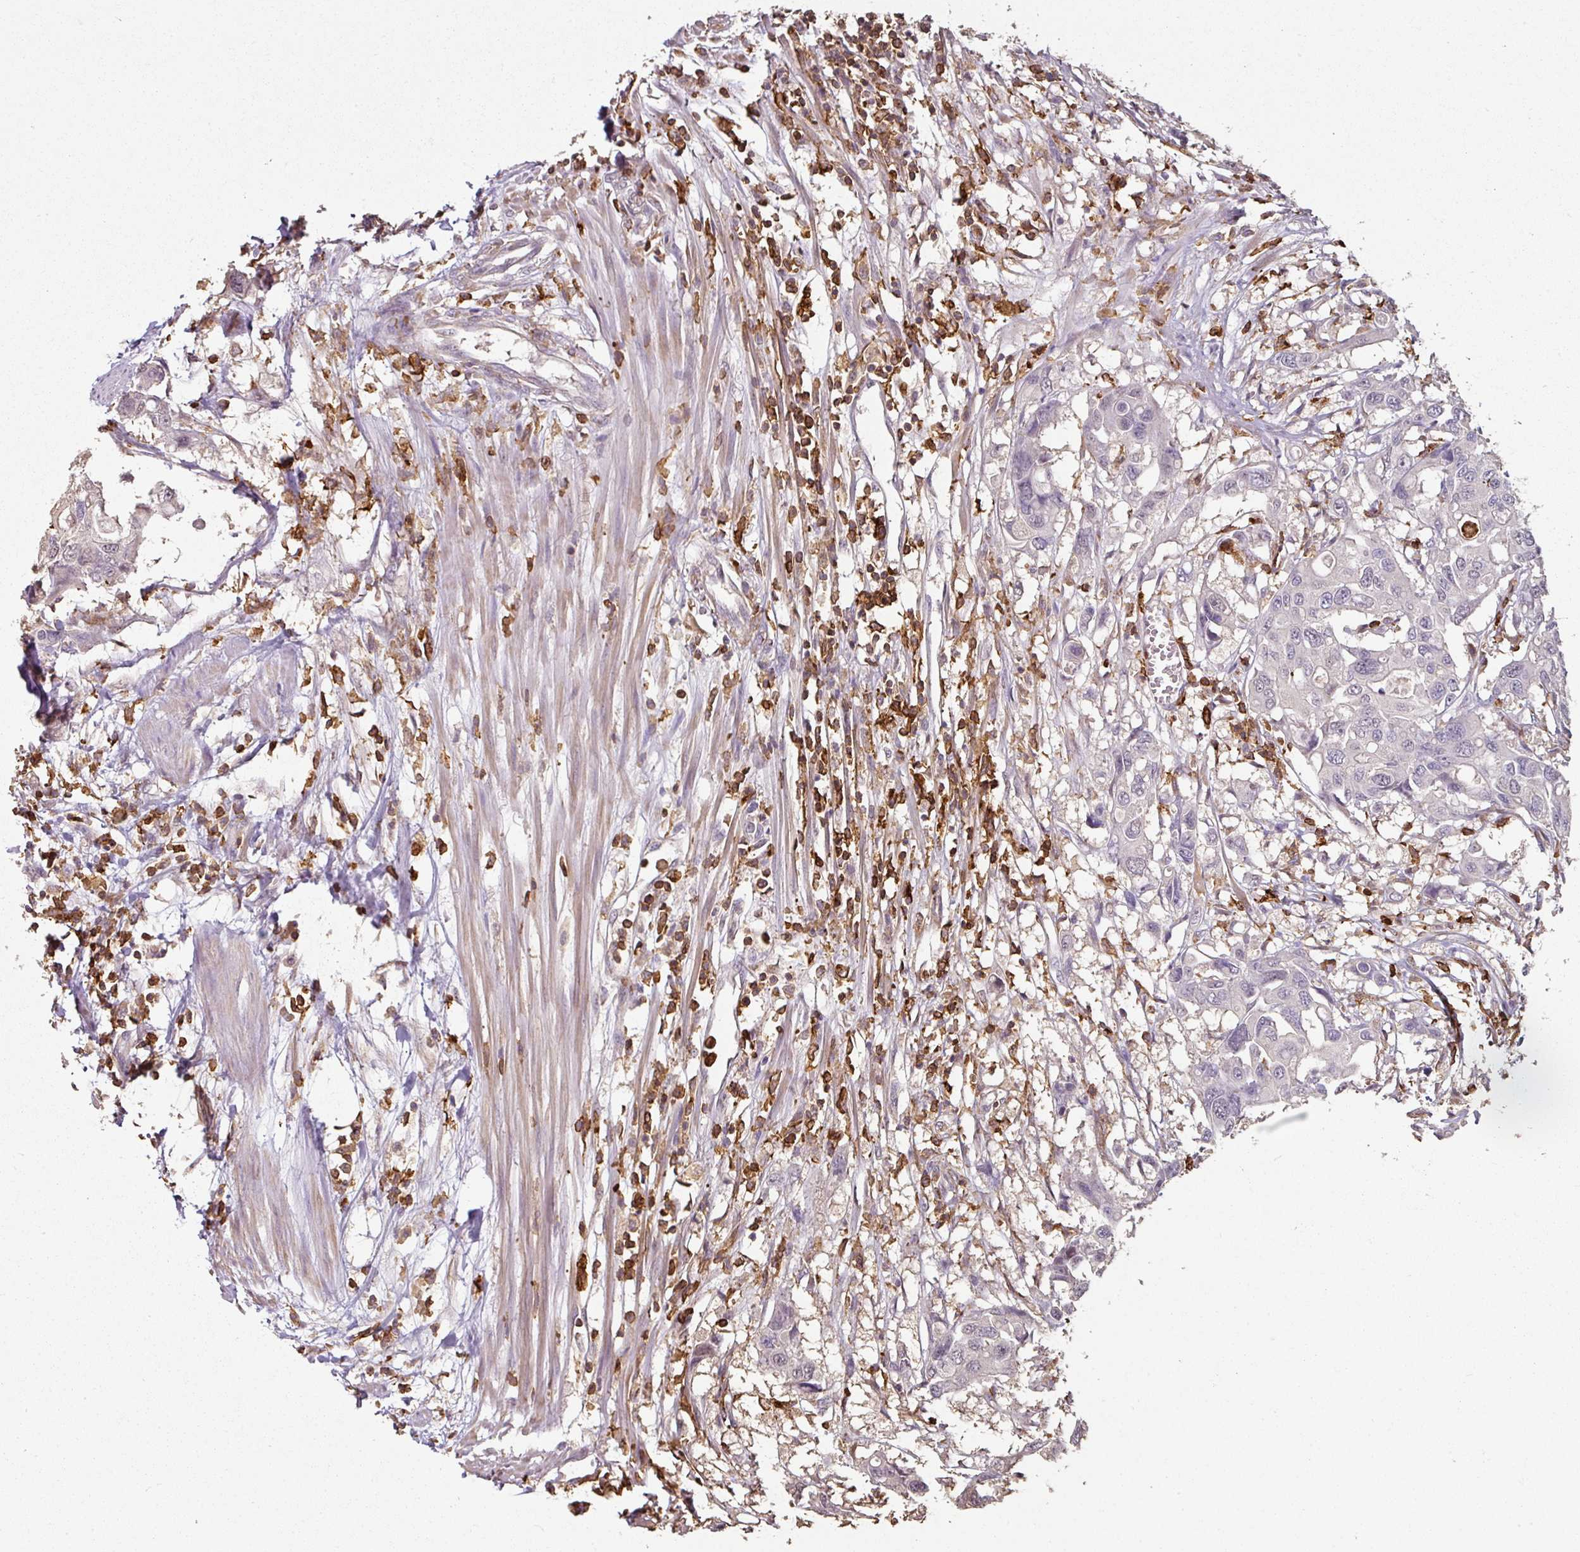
{"staining": {"intensity": "negative", "quantity": "none", "location": "none"}, "tissue": "colorectal cancer", "cell_type": "Tumor cells", "image_type": "cancer", "snomed": [{"axis": "morphology", "description": "Adenocarcinoma, NOS"}, {"axis": "topography", "description": "Colon"}], "caption": "Immunohistochemistry micrograph of neoplastic tissue: colorectal cancer stained with DAB reveals no significant protein staining in tumor cells.", "gene": "OLFML2B", "patient": {"sex": "male", "age": 77}}